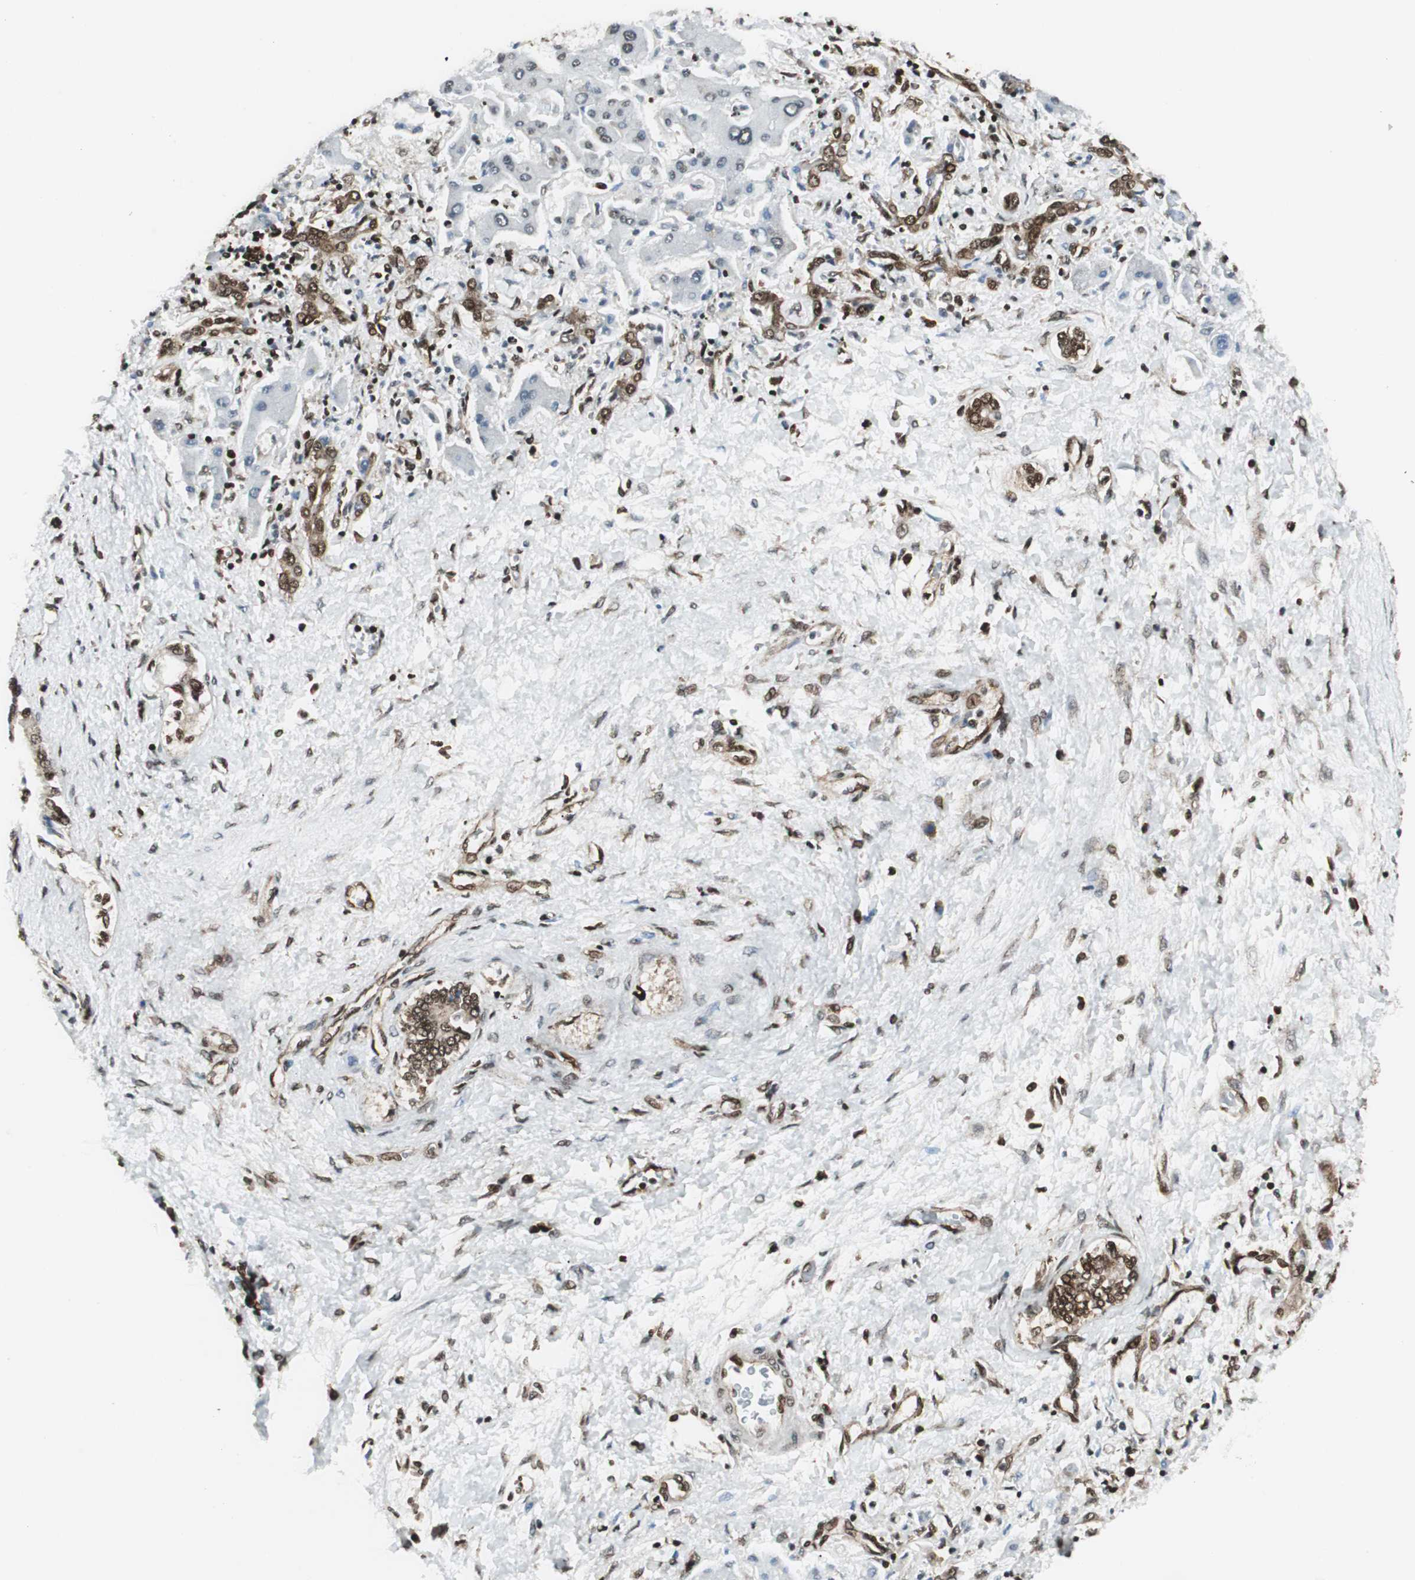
{"staining": {"intensity": "moderate", "quantity": "<25%", "location": "cytoplasmic/membranous,nuclear"}, "tissue": "liver cancer", "cell_type": "Tumor cells", "image_type": "cancer", "snomed": [{"axis": "morphology", "description": "Cholangiocarcinoma"}, {"axis": "topography", "description": "Liver"}], "caption": "An image of human liver cancer stained for a protein displays moderate cytoplasmic/membranous and nuclear brown staining in tumor cells.", "gene": "EWSR1", "patient": {"sex": "male", "age": 50}}